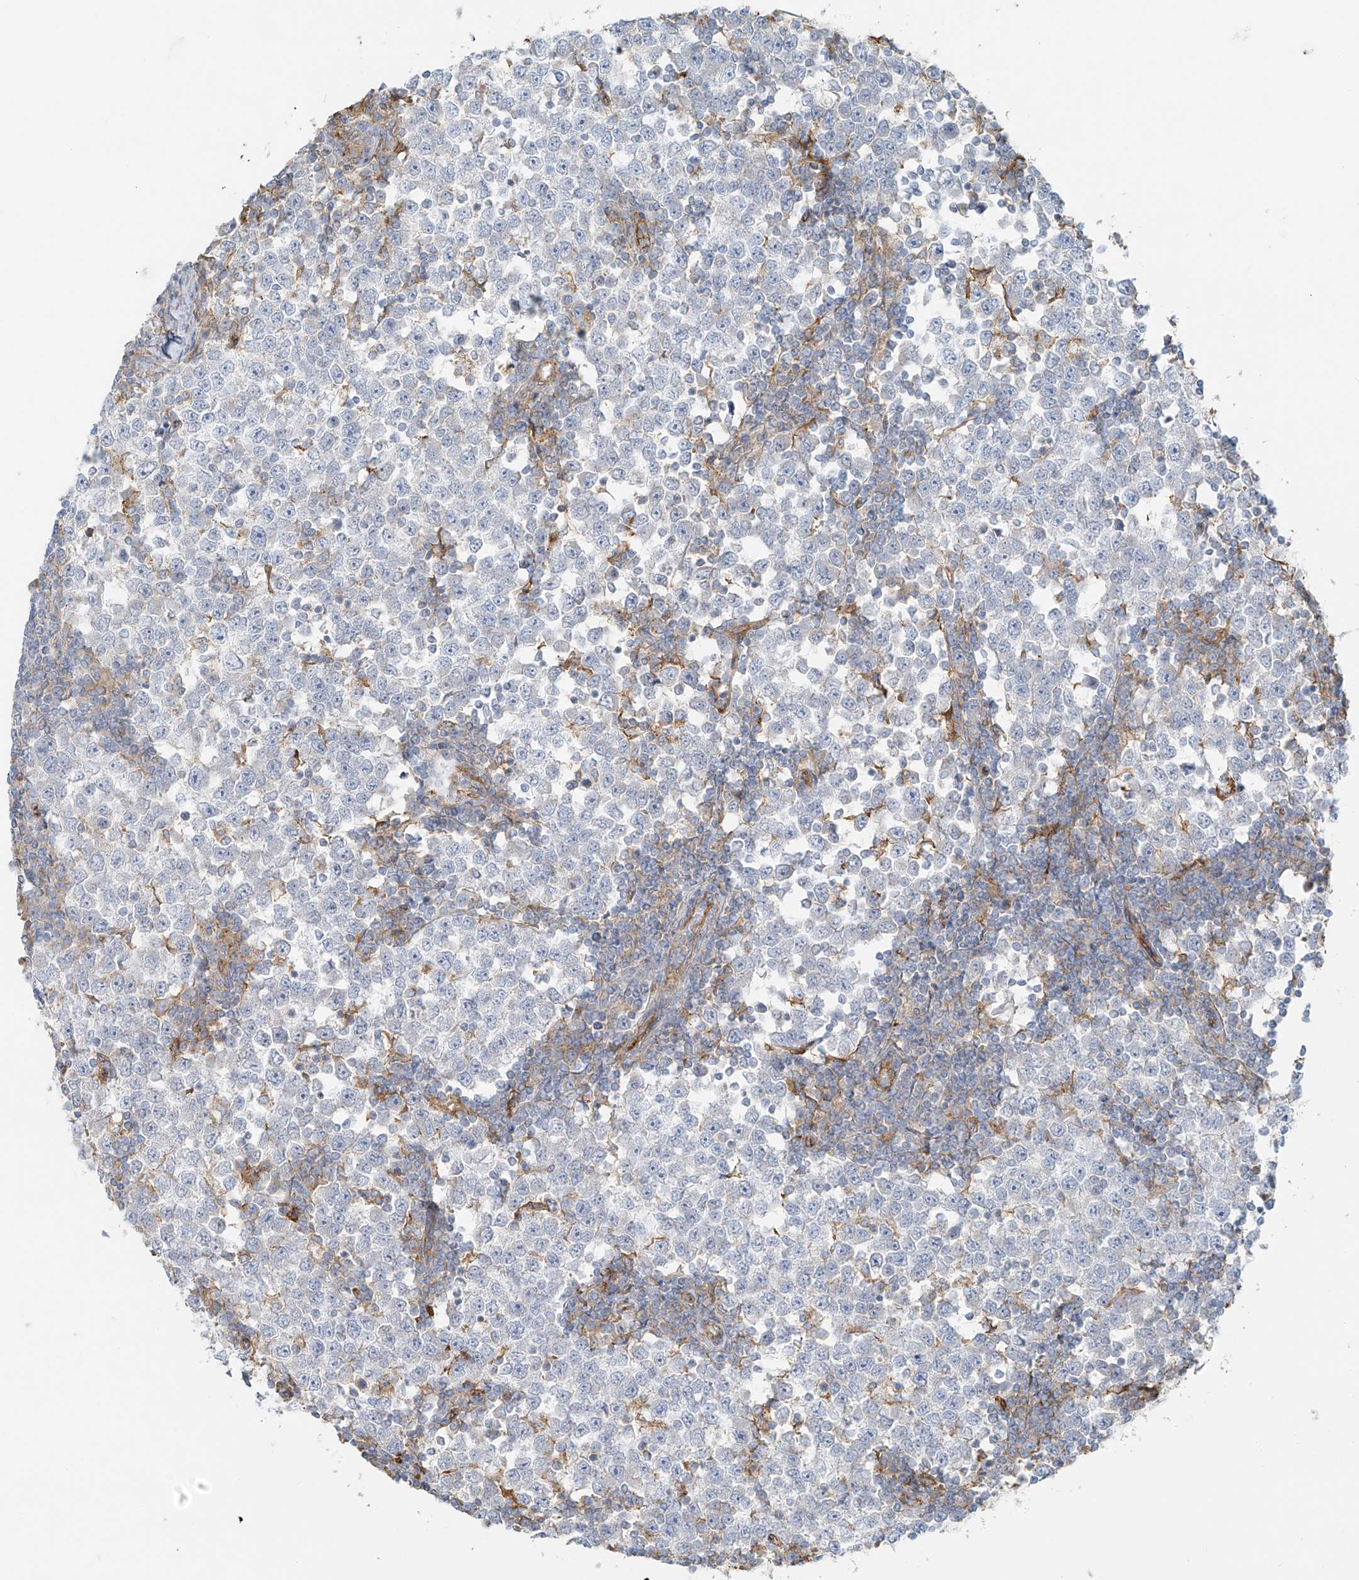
{"staining": {"intensity": "negative", "quantity": "none", "location": "none"}, "tissue": "testis cancer", "cell_type": "Tumor cells", "image_type": "cancer", "snomed": [{"axis": "morphology", "description": "Seminoma, NOS"}, {"axis": "topography", "description": "Testis"}], "caption": "This histopathology image is of testis seminoma stained with immunohistochemistry to label a protein in brown with the nuclei are counter-stained blue. There is no staining in tumor cells.", "gene": "VAMP5", "patient": {"sex": "male", "age": 65}}